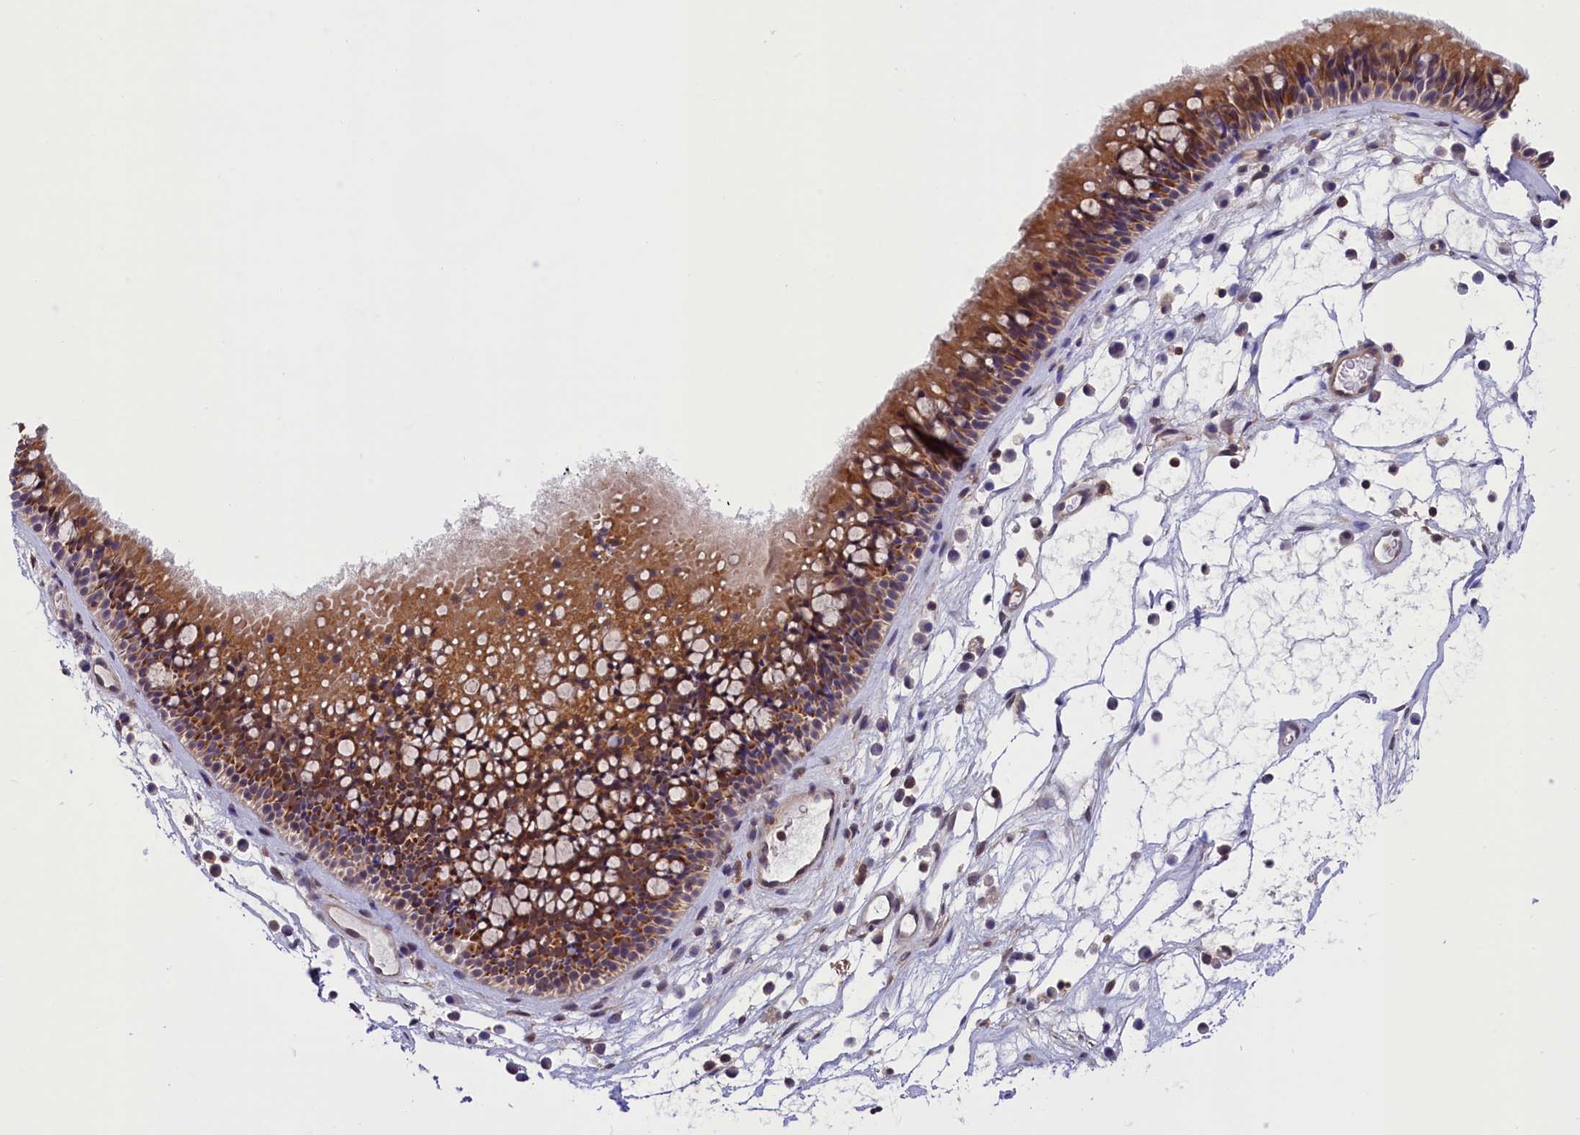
{"staining": {"intensity": "moderate", "quantity": ">75%", "location": "cytoplasmic/membranous"}, "tissue": "nasopharynx", "cell_type": "Respiratory epithelial cells", "image_type": "normal", "snomed": [{"axis": "morphology", "description": "Normal tissue, NOS"}, {"axis": "morphology", "description": "Inflammation, NOS"}, {"axis": "morphology", "description": "Malignant melanoma, Metastatic site"}, {"axis": "topography", "description": "Nasopharynx"}], "caption": "The image demonstrates immunohistochemical staining of unremarkable nasopharynx. There is moderate cytoplasmic/membranous positivity is appreciated in approximately >75% of respiratory epithelial cells.", "gene": "TBCB", "patient": {"sex": "male", "age": 70}}